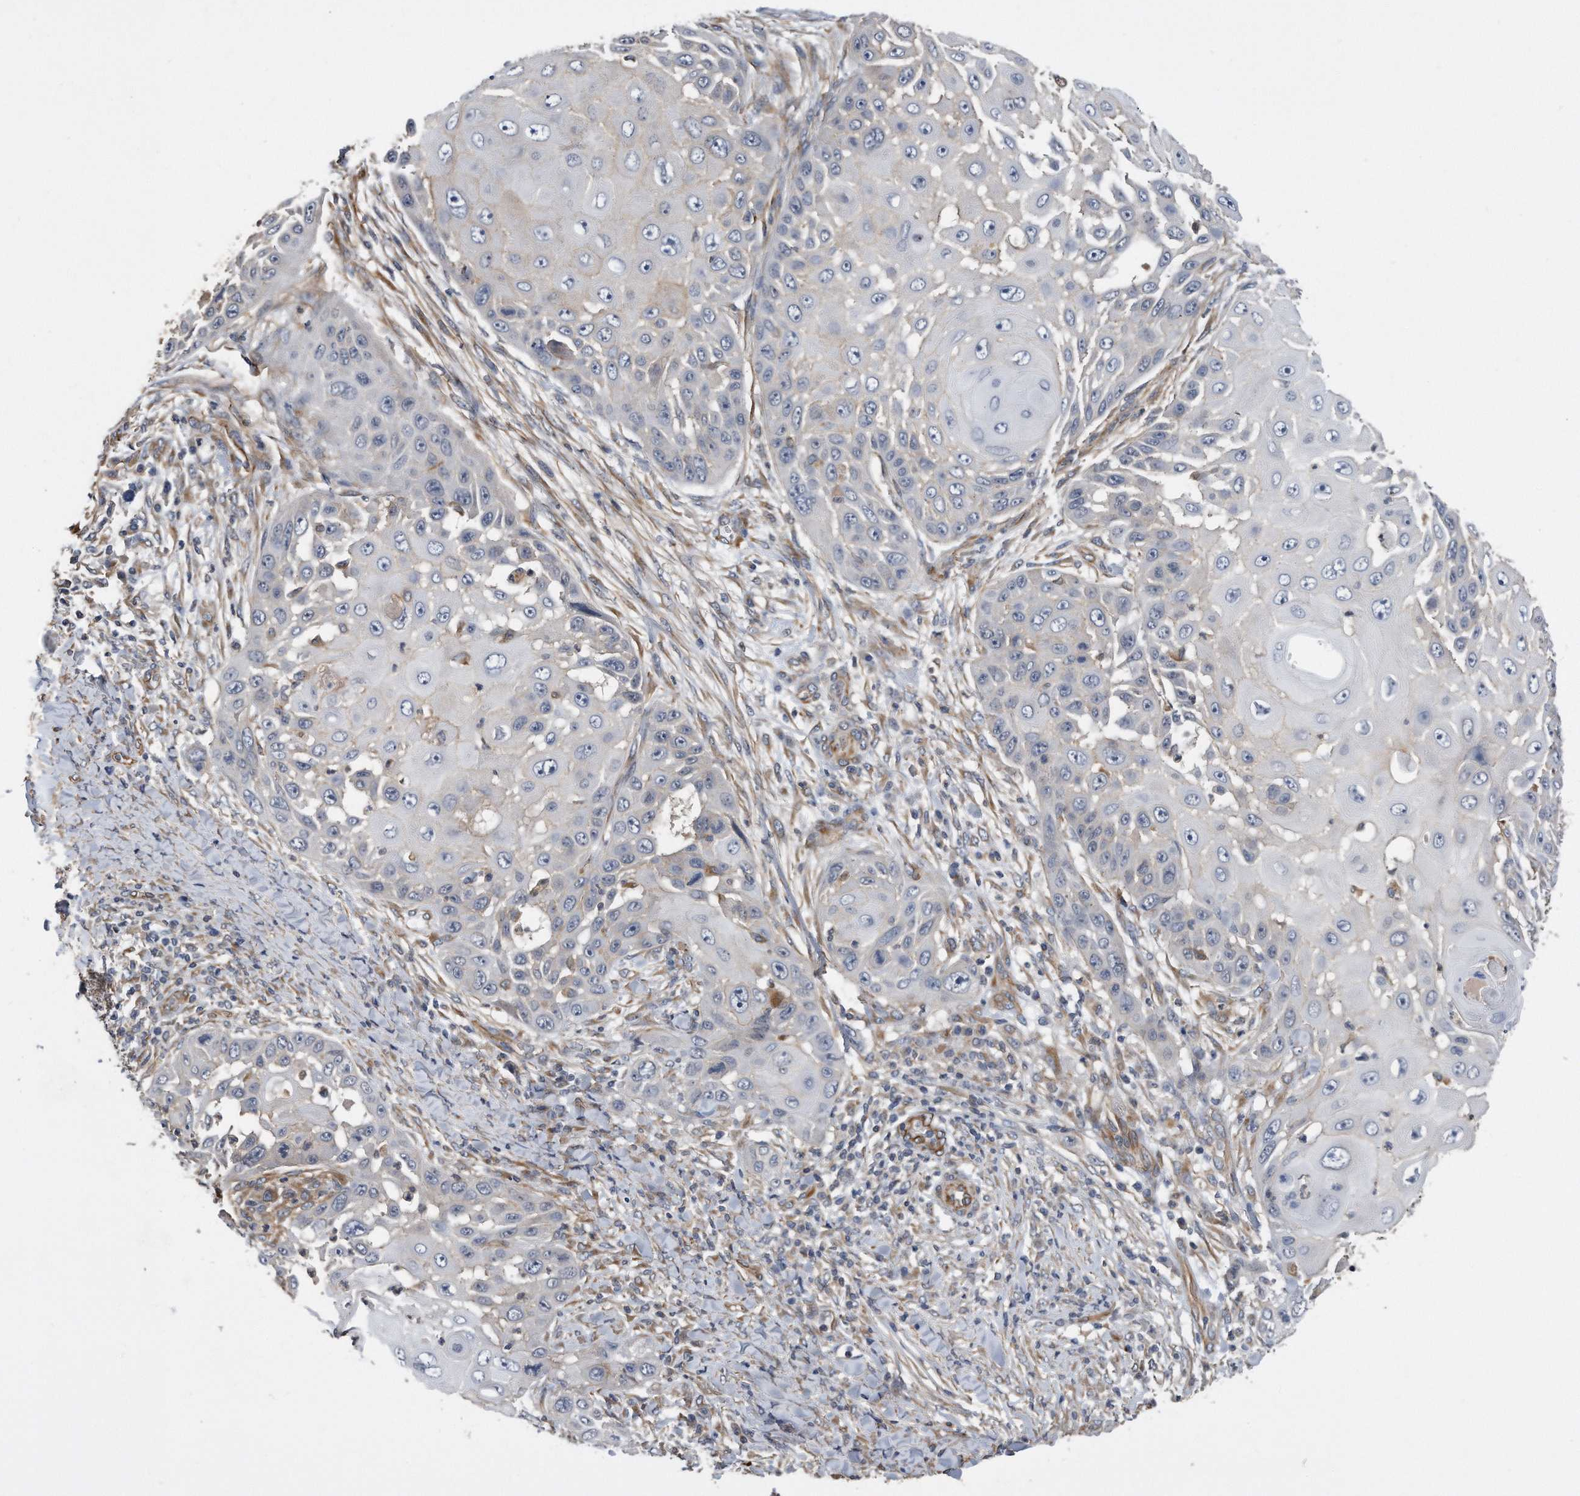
{"staining": {"intensity": "negative", "quantity": "none", "location": "none"}, "tissue": "skin cancer", "cell_type": "Tumor cells", "image_type": "cancer", "snomed": [{"axis": "morphology", "description": "Squamous cell carcinoma, NOS"}, {"axis": "topography", "description": "Skin"}], "caption": "A high-resolution histopathology image shows IHC staining of squamous cell carcinoma (skin), which exhibits no significant staining in tumor cells.", "gene": "GPC1", "patient": {"sex": "female", "age": 44}}